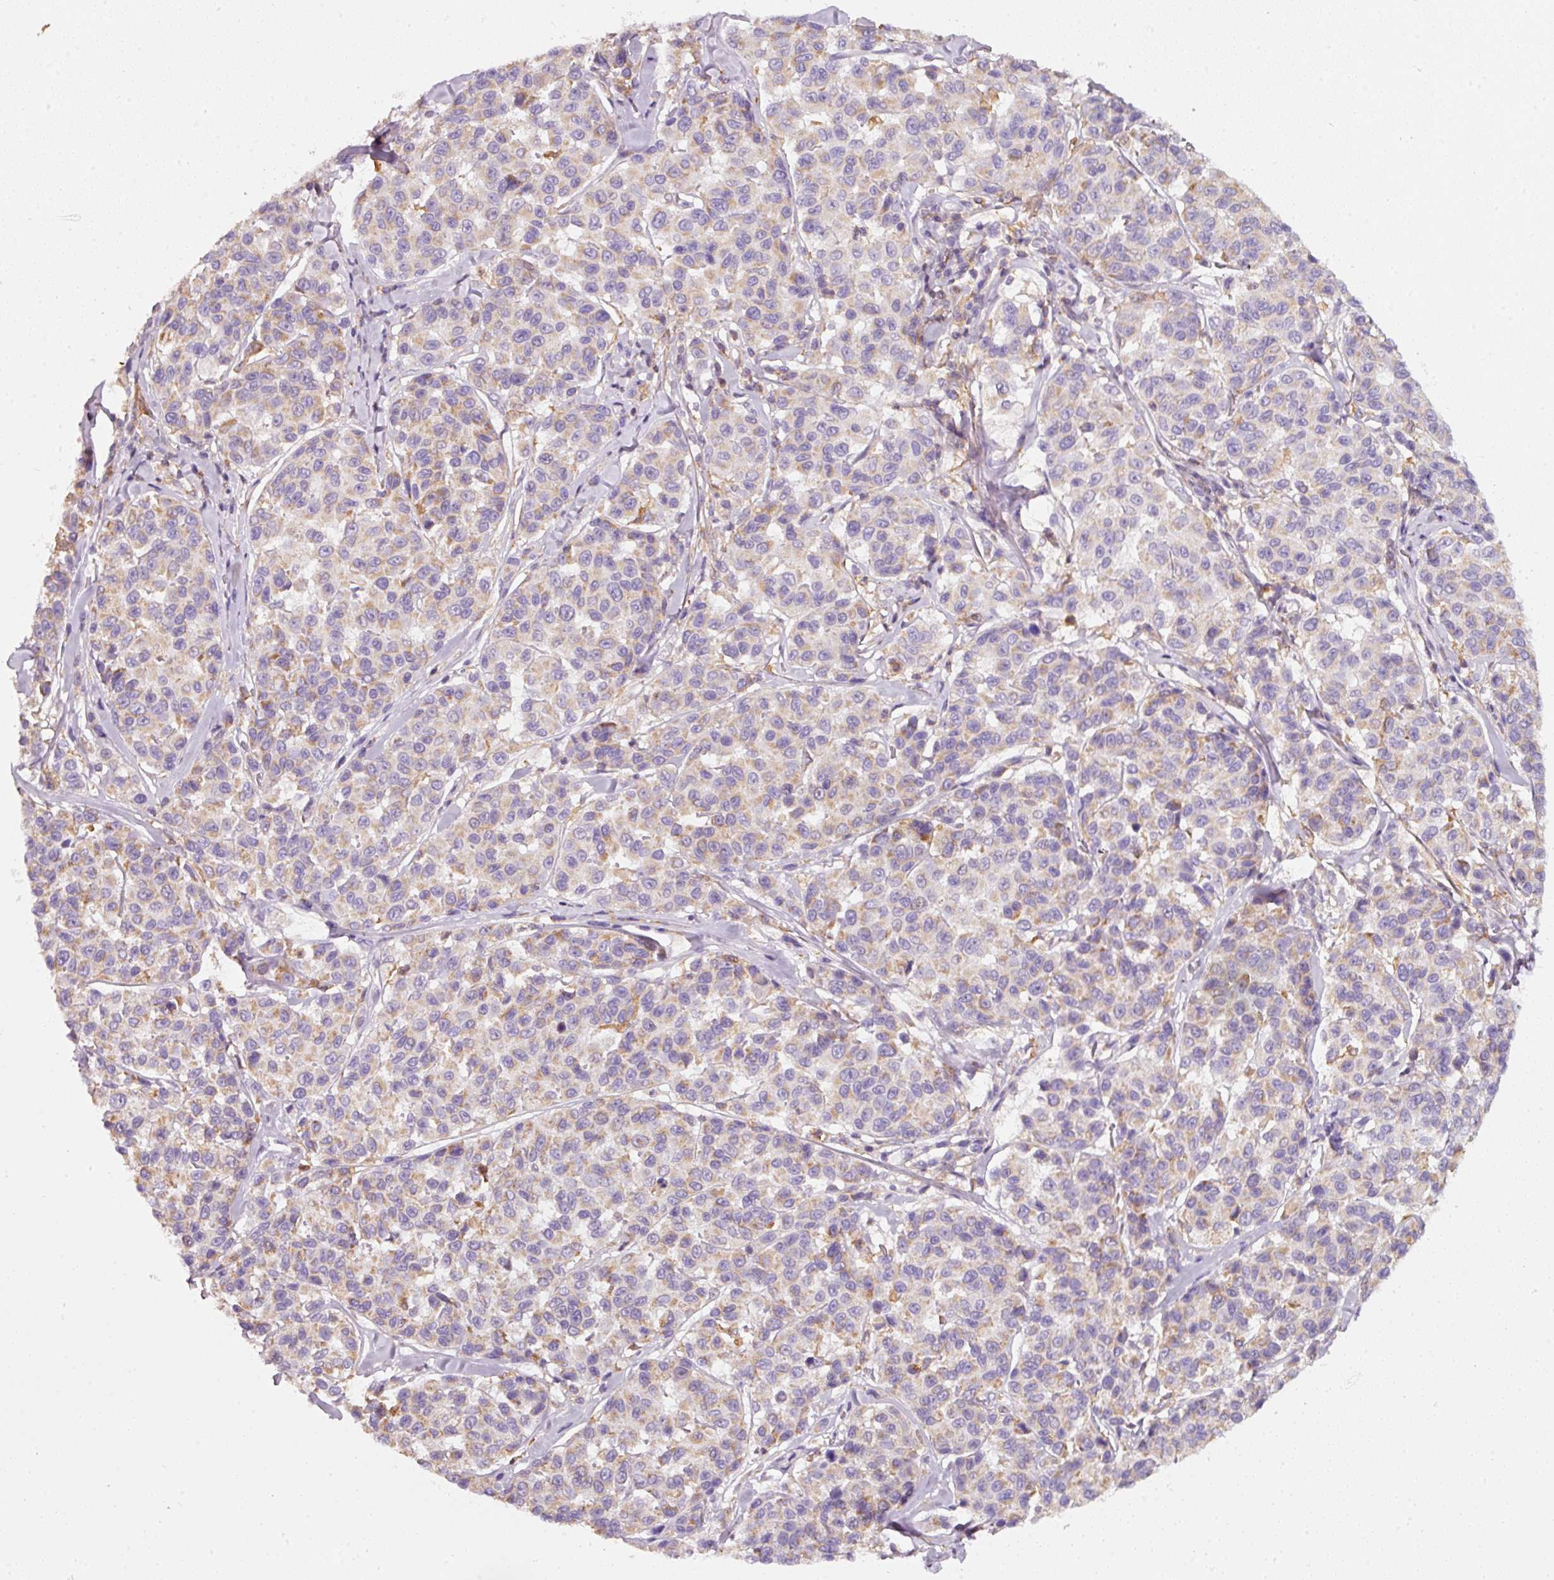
{"staining": {"intensity": "weak", "quantity": ">75%", "location": "cytoplasmic/membranous"}, "tissue": "melanoma", "cell_type": "Tumor cells", "image_type": "cancer", "snomed": [{"axis": "morphology", "description": "Malignant melanoma, NOS"}, {"axis": "topography", "description": "Skin"}], "caption": "Immunohistochemical staining of melanoma displays low levels of weak cytoplasmic/membranous protein positivity in about >75% of tumor cells. (DAB (3,3'-diaminobenzidine) IHC, brown staining for protein, blue staining for nuclei).", "gene": "IQGAP2", "patient": {"sex": "female", "age": 66}}